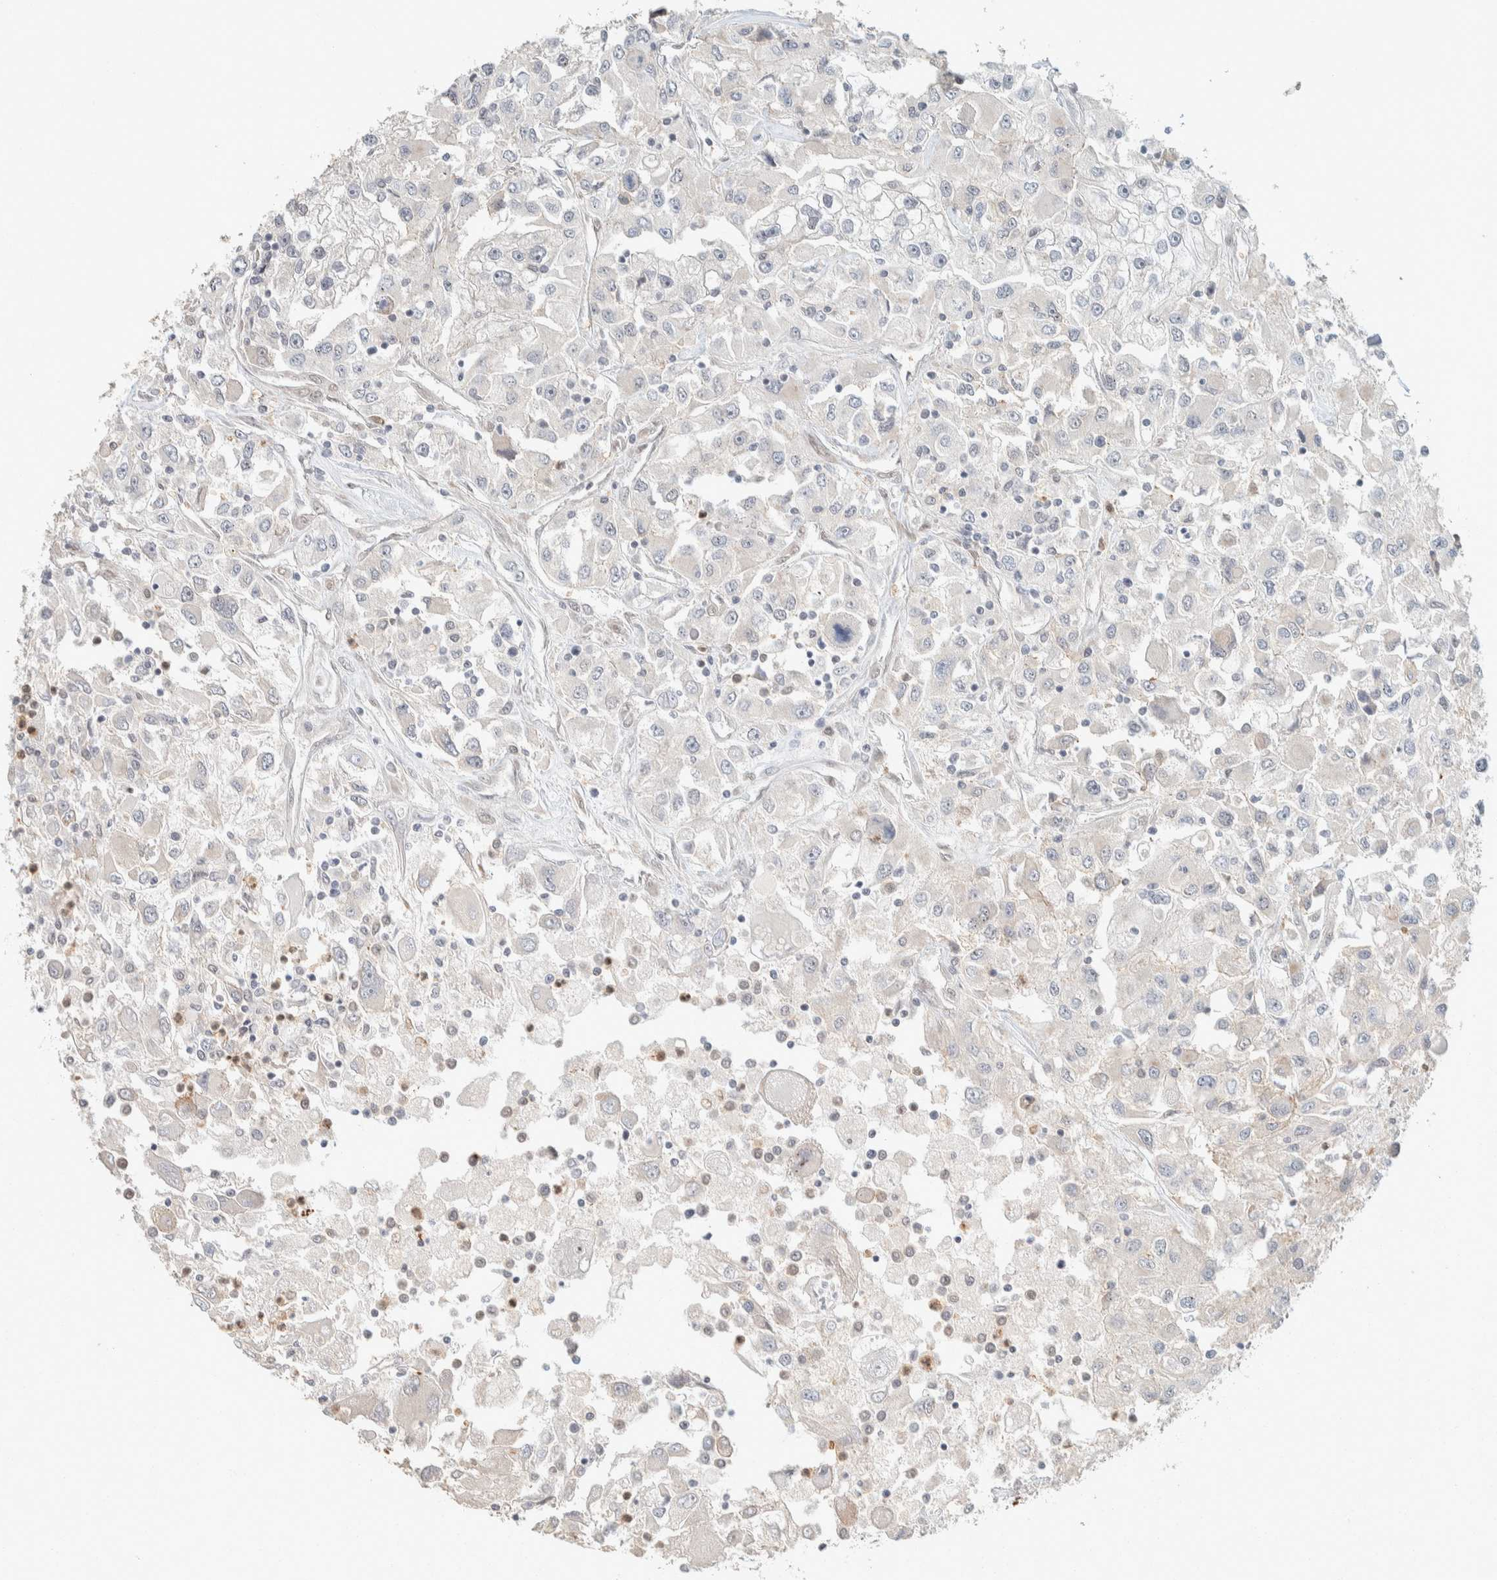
{"staining": {"intensity": "negative", "quantity": "none", "location": "none"}, "tissue": "renal cancer", "cell_type": "Tumor cells", "image_type": "cancer", "snomed": [{"axis": "morphology", "description": "Adenocarcinoma, NOS"}, {"axis": "topography", "description": "Kidney"}], "caption": "The IHC image has no significant expression in tumor cells of renal cancer tissue.", "gene": "ZBTB2", "patient": {"sex": "female", "age": 52}}